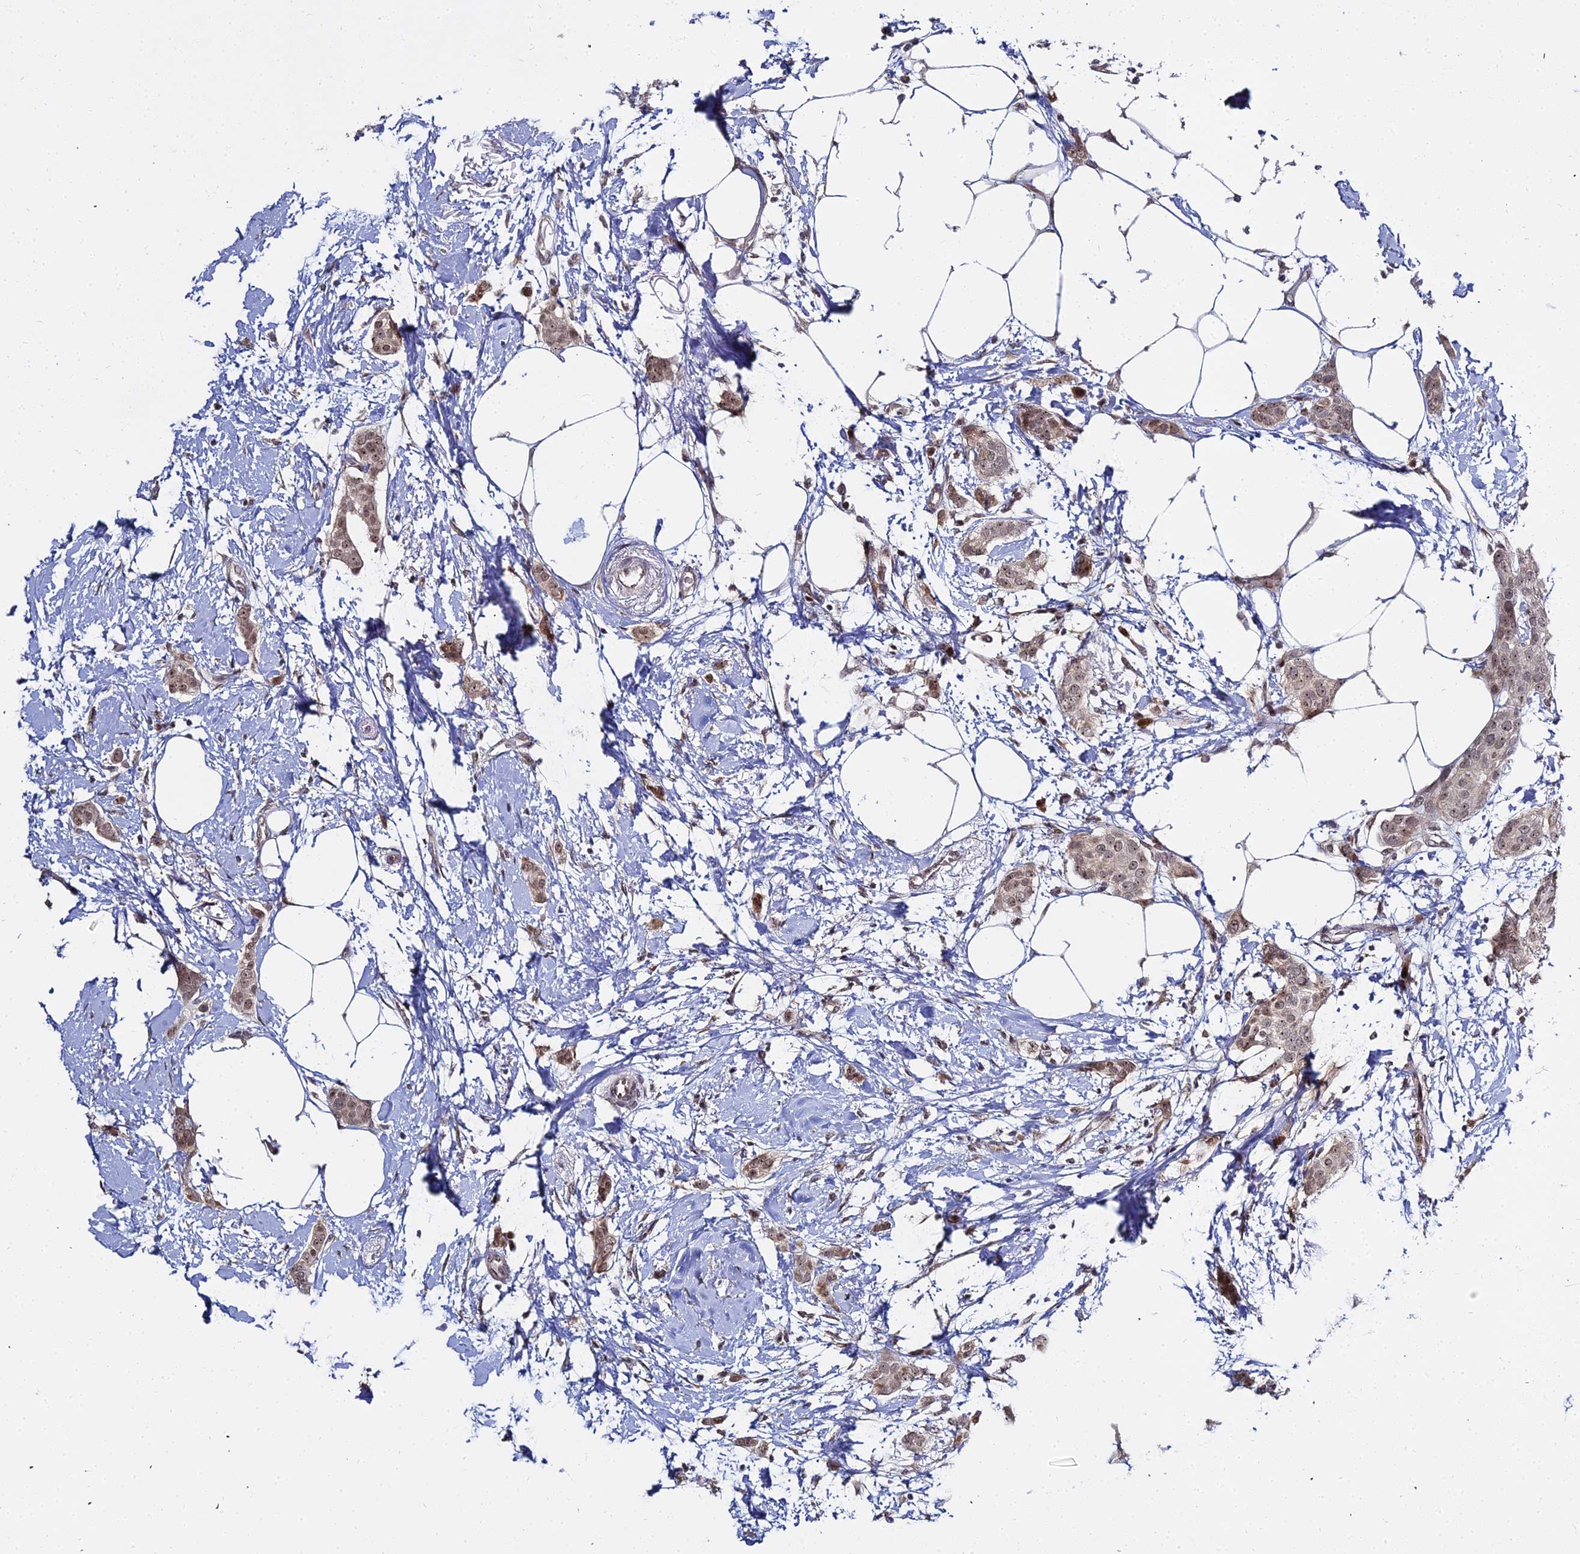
{"staining": {"intensity": "moderate", "quantity": ">75%", "location": "nuclear"}, "tissue": "breast cancer", "cell_type": "Tumor cells", "image_type": "cancer", "snomed": [{"axis": "morphology", "description": "Duct carcinoma"}, {"axis": "topography", "description": "Breast"}], "caption": "Breast cancer (infiltrating ductal carcinoma) tissue shows moderate nuclear positivity in about >75% of tumor cells, visualized by immunohistochemistry.", "gene": "ABCA2", "patient": {"sex": "female", "age": 72}}